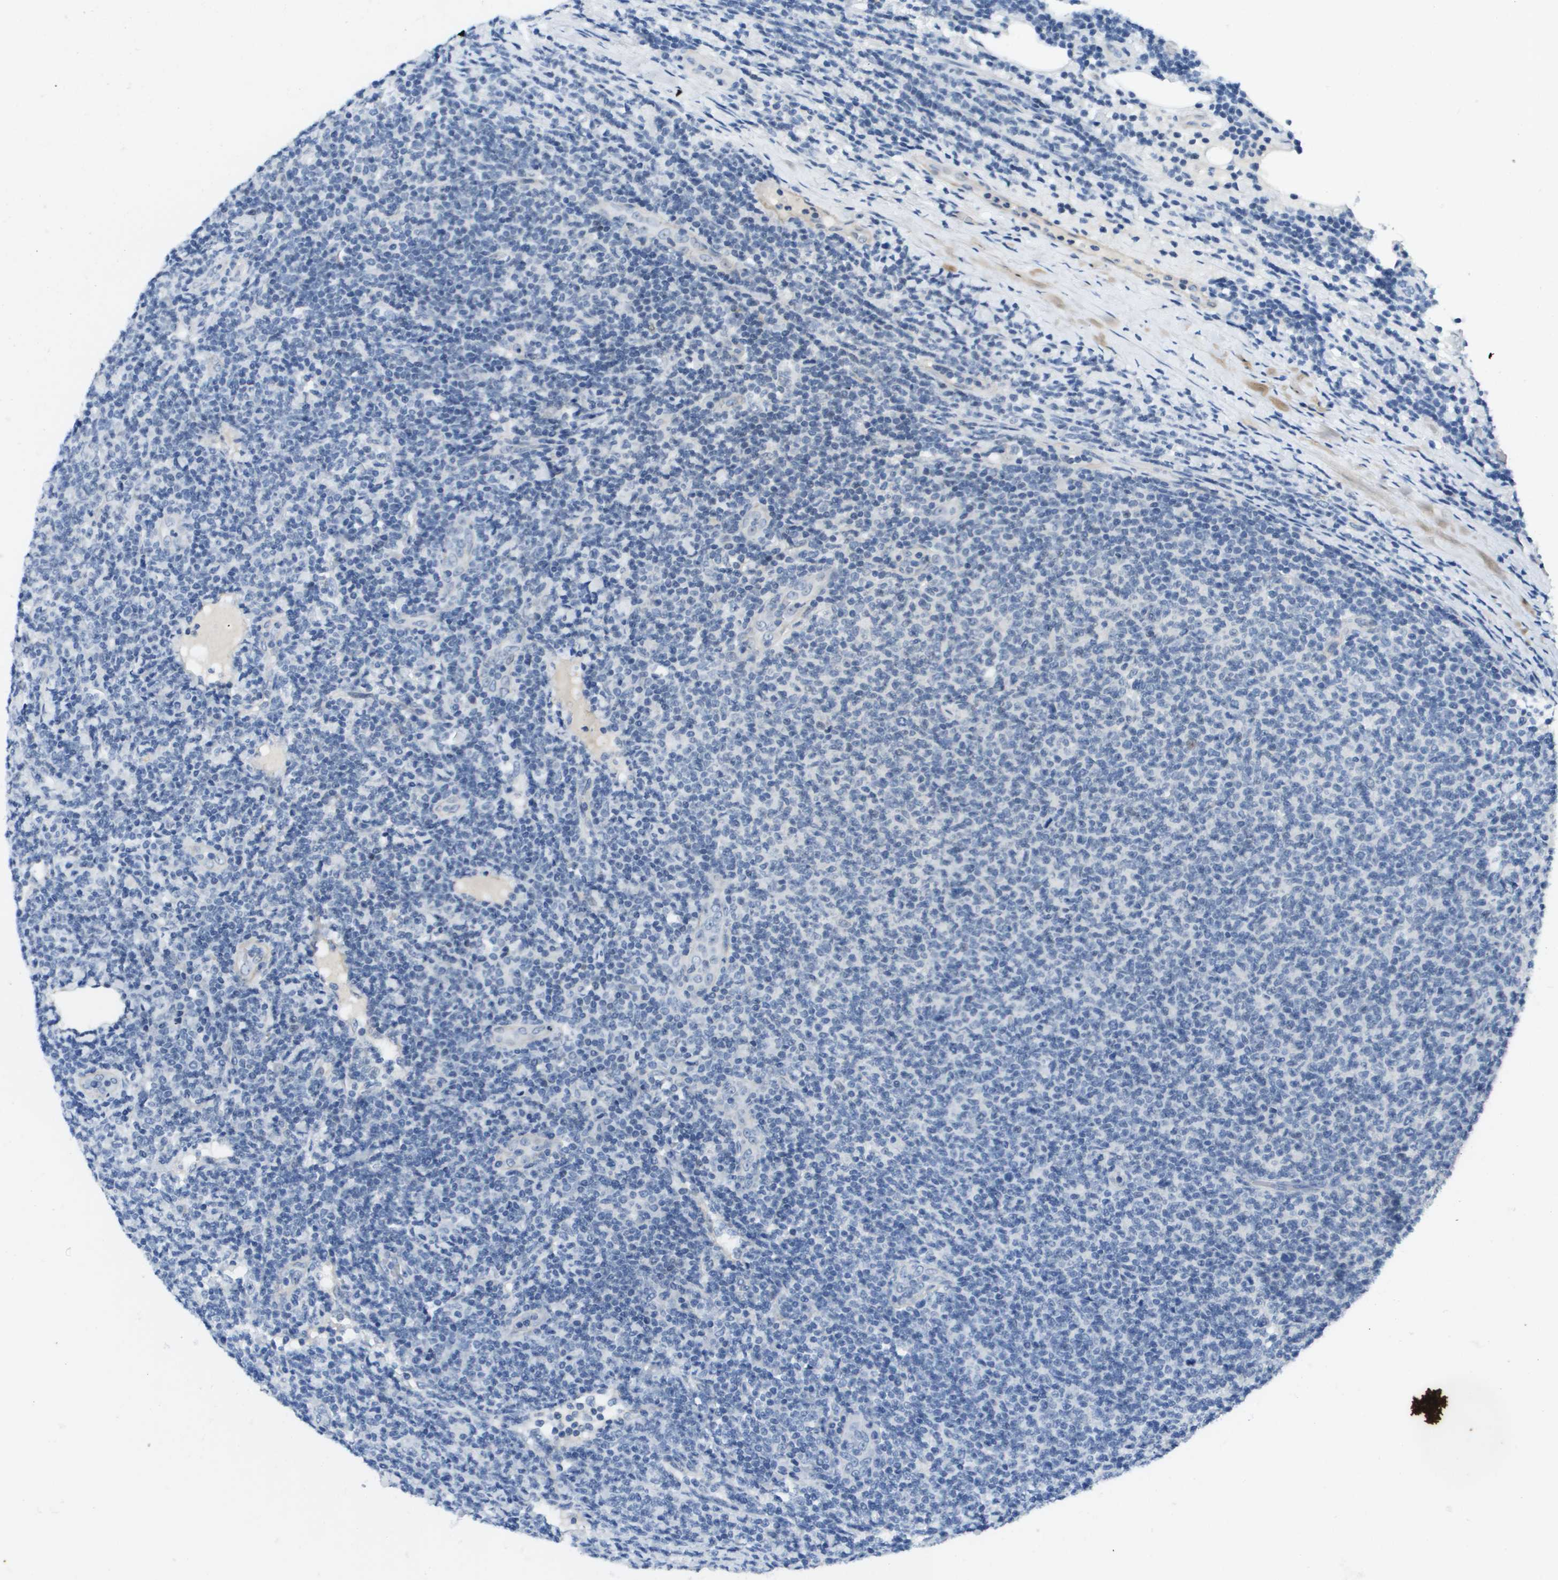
{"staining": {"intensity": "negative", "quantity": "none", "location": "none"}, "tissue": "lymphoma", "cell_type": "Tumor cells", "image_type": "cancer", "snomed": [{"axis": "morphology", "description": "Malignant lymphoma, non-Hodgkin's type, Low grade"}, {"axis": "topography", "description": "Lymph node"}], "caption": "This is an immunohistochemistry (IHC) micrograph of low-grade malignant lymphoma, non-Hodgkin's type. There is no positivity in tumor cells.", "gene": "ITGA6", "patient": {"sex": "male", "age": 66}}